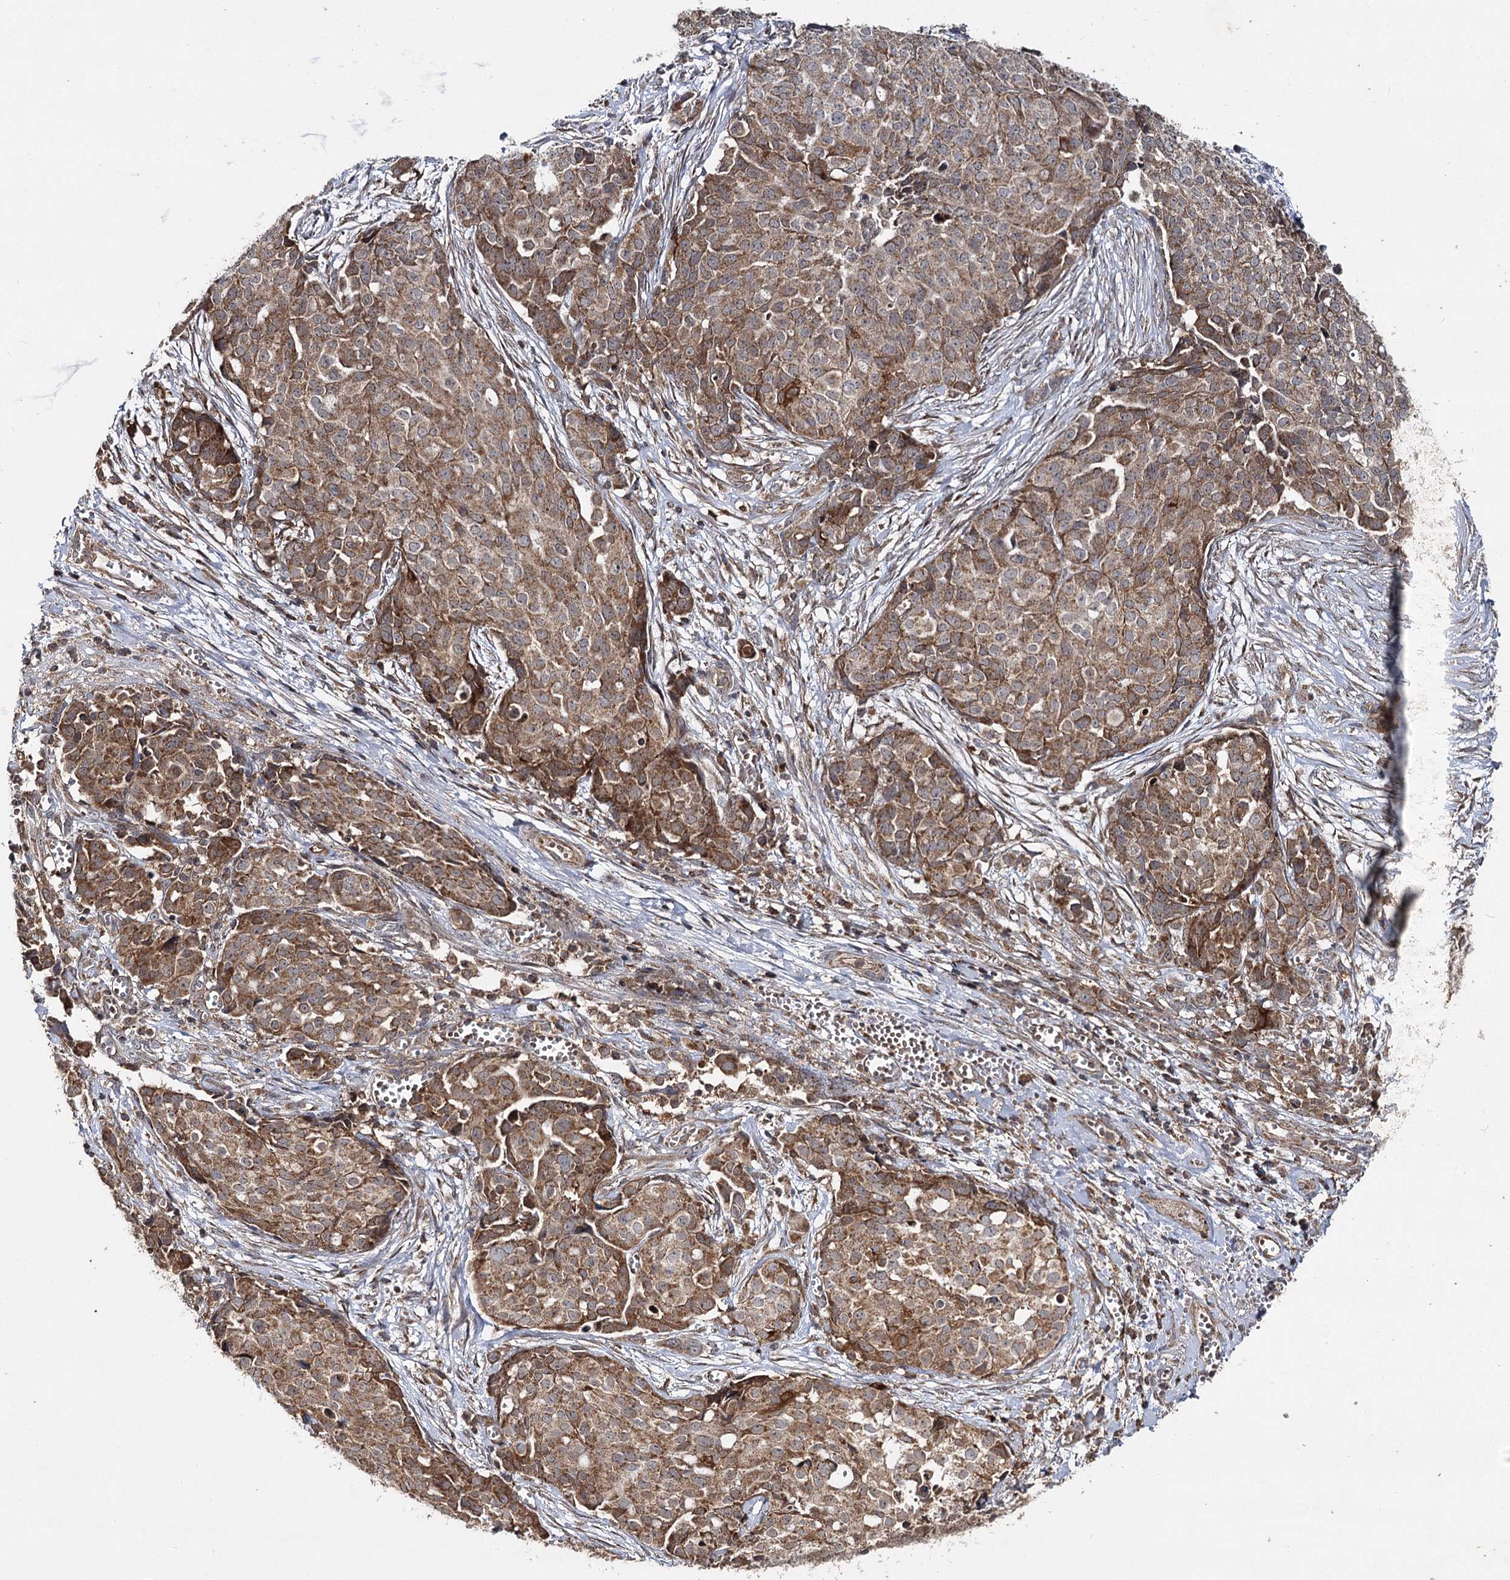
{"staining": {"intensity": "moderate", "quantity": ">75%", "location": "cytoplasmic/membranous"}, "tissue": "ovarian cancer", "cell_type": "Tumor cells", "image_type": "cancer", "snomed": [{"axis": "morphology", "description": "Cystadenocarcinoma, serous, NOS"}, {"axis": "topography", "description": "Soft tissue"}, {"axis": "topography", "description": "Ovary"}], "caption": "Brown immunohistochemical staining in ovarian cancer reveals moderate cytoplasmic/membranous expression in about >75% of tumor cells.", "gene": "MINDY3", "patient": {"sex": "female", "age": 57}}